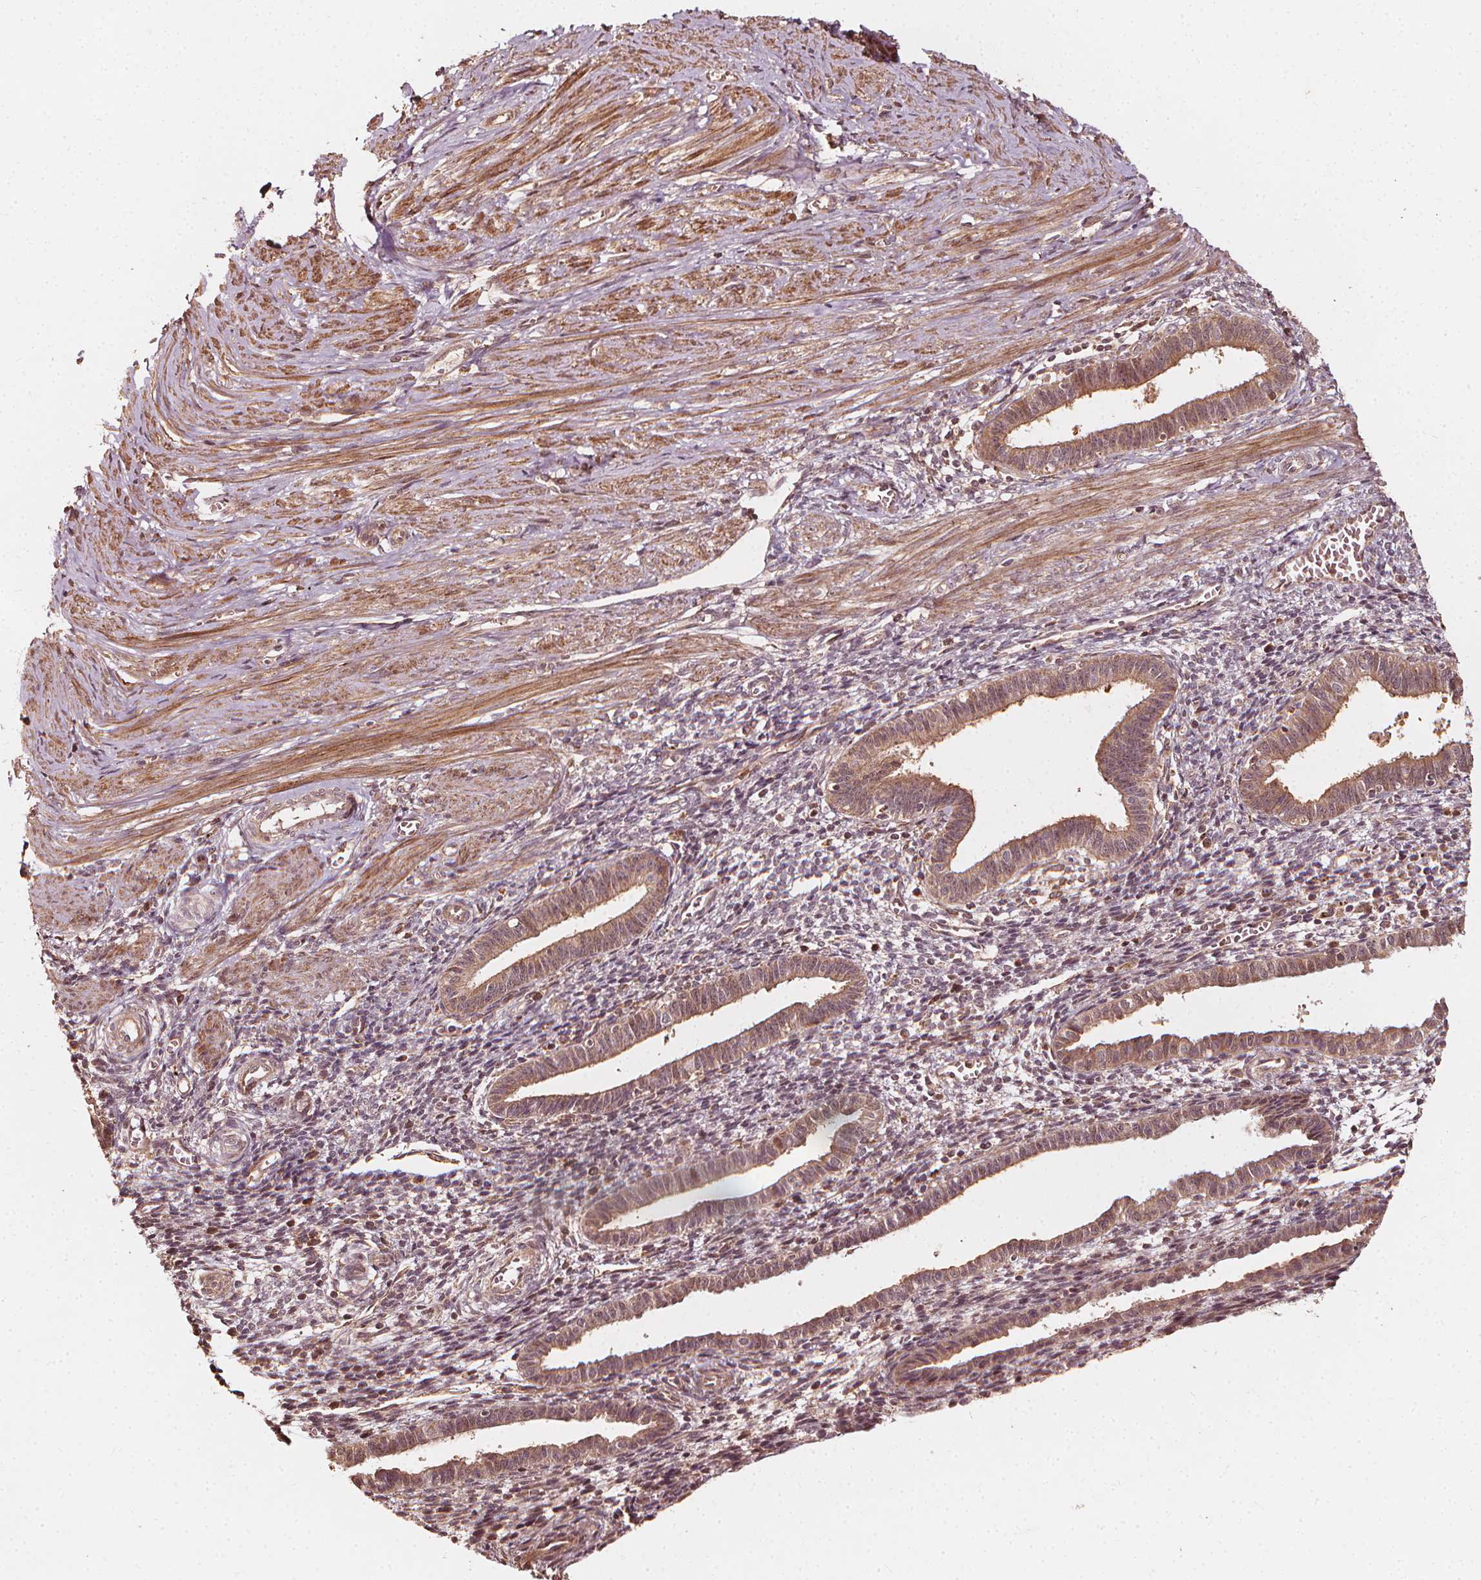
{"staining": {"intensity": "negative", "quantity": "none", "location": "none"}, "tissue": "endometrium", "cell_type": "Cells in endometrial stroma", "image_type": "normal", "snomed": [{"axis": "morphology", "description": "Normal tissue, NOS"}, {"axis": "topography", "description": "Endometrium"}], "caption": "Cells in endometrial stroma are negative for protein expression in unremarkable human endometrium. (Stains: DAB (3,3'-diaminobenzidine) IHC with hematoxylin counter stain, Microscopy: brightfield microscopy at high magnification).", "gene": "NPC1", "patient": {"sex": "female", "age": 37}}